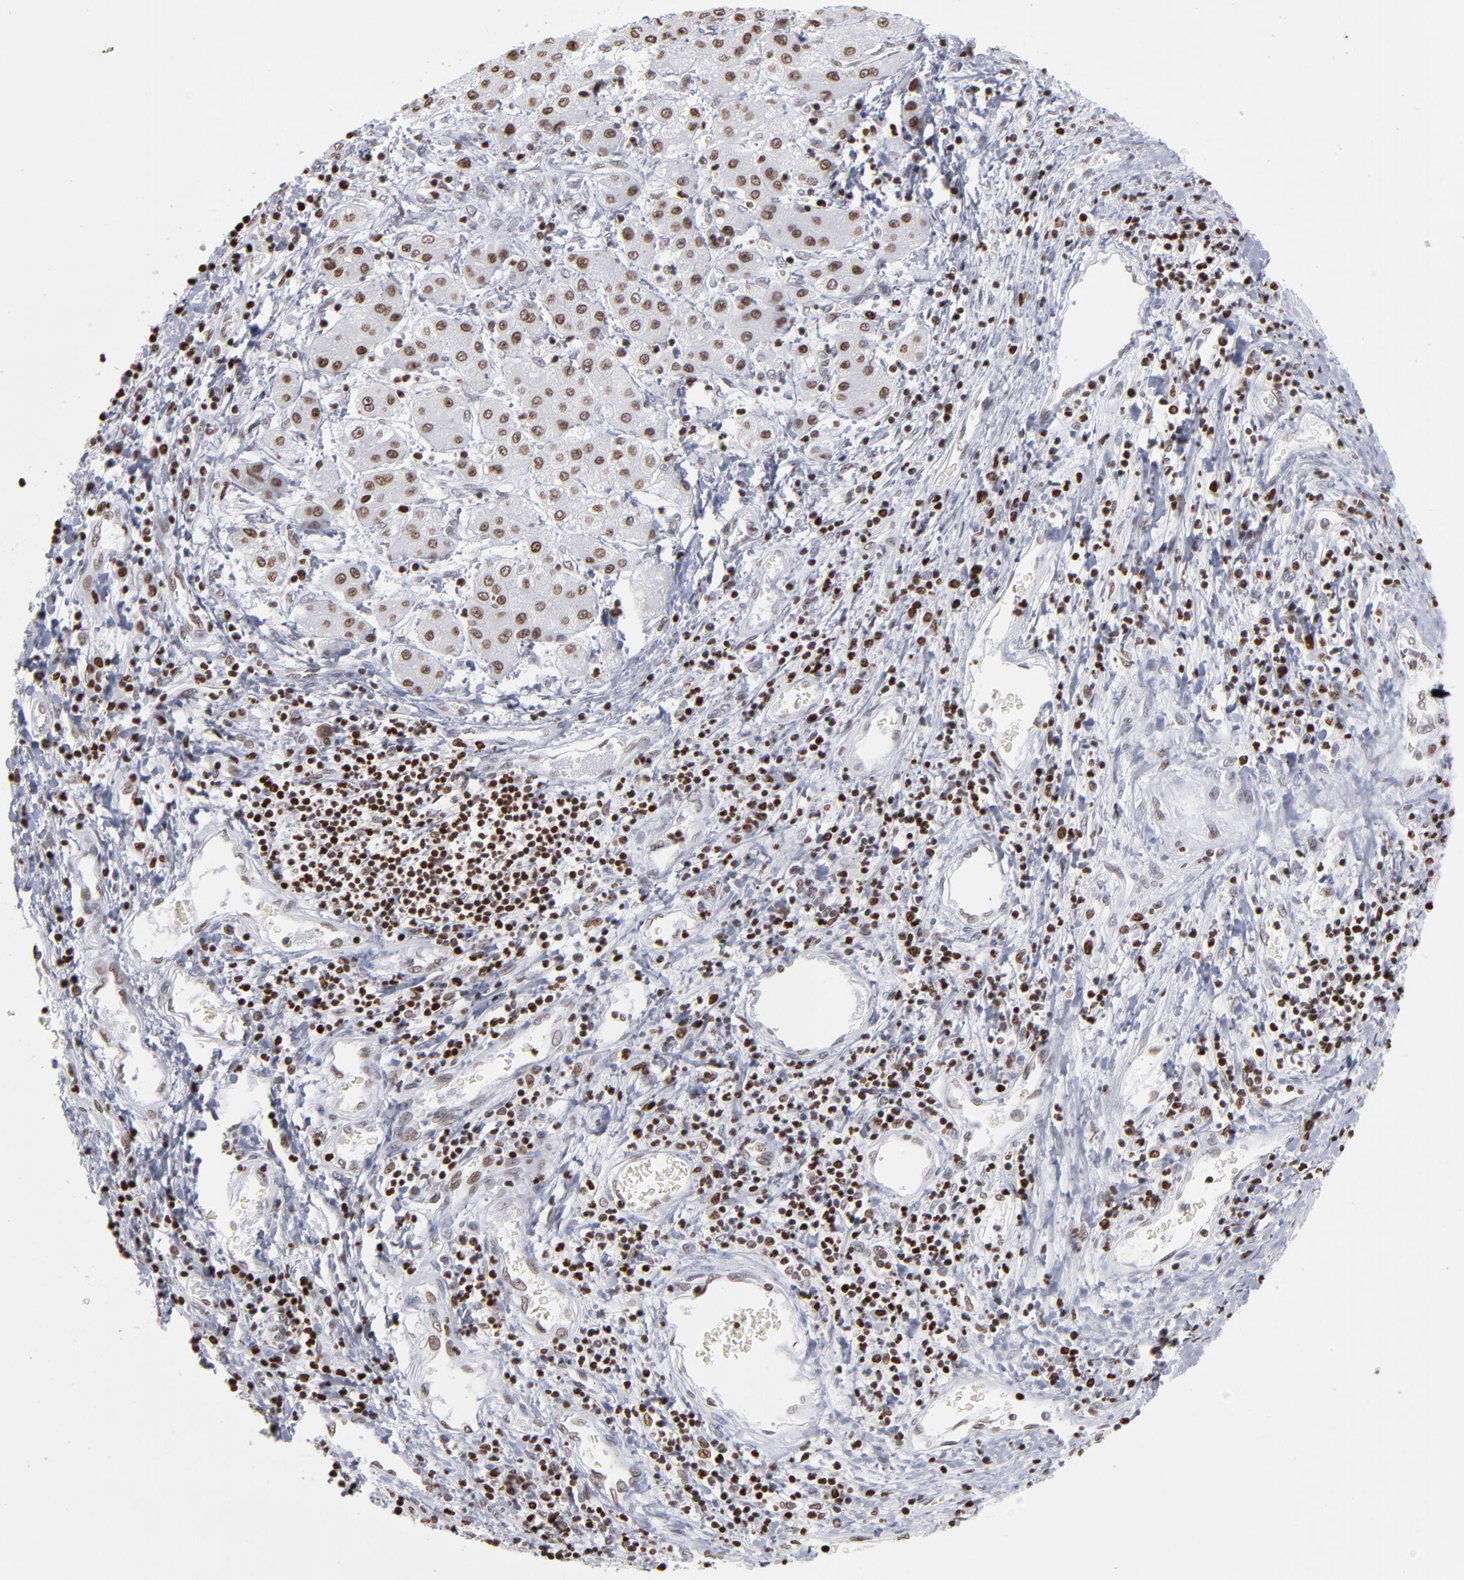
{"staining": {"intensity": "moderate", "quantity": ">75%", "location": "nuclear"}, "tissue": "liver cancer", "cell_type": "Tumor cells", "image_type": "cancer", "snomed": [{"axis": "morphology", "description": "Carcinoma, Hepatocellular, NOS"}, {"axis": "topography", "description": "Liver"}], "caption": "Protein staining displays moderate nuclear positivity in approximately >75% of tumor cells in liver cancer (hepatocellular carcinoma).", "gene": "PARP1", "patient": {"sex": "male", "age": 24}}